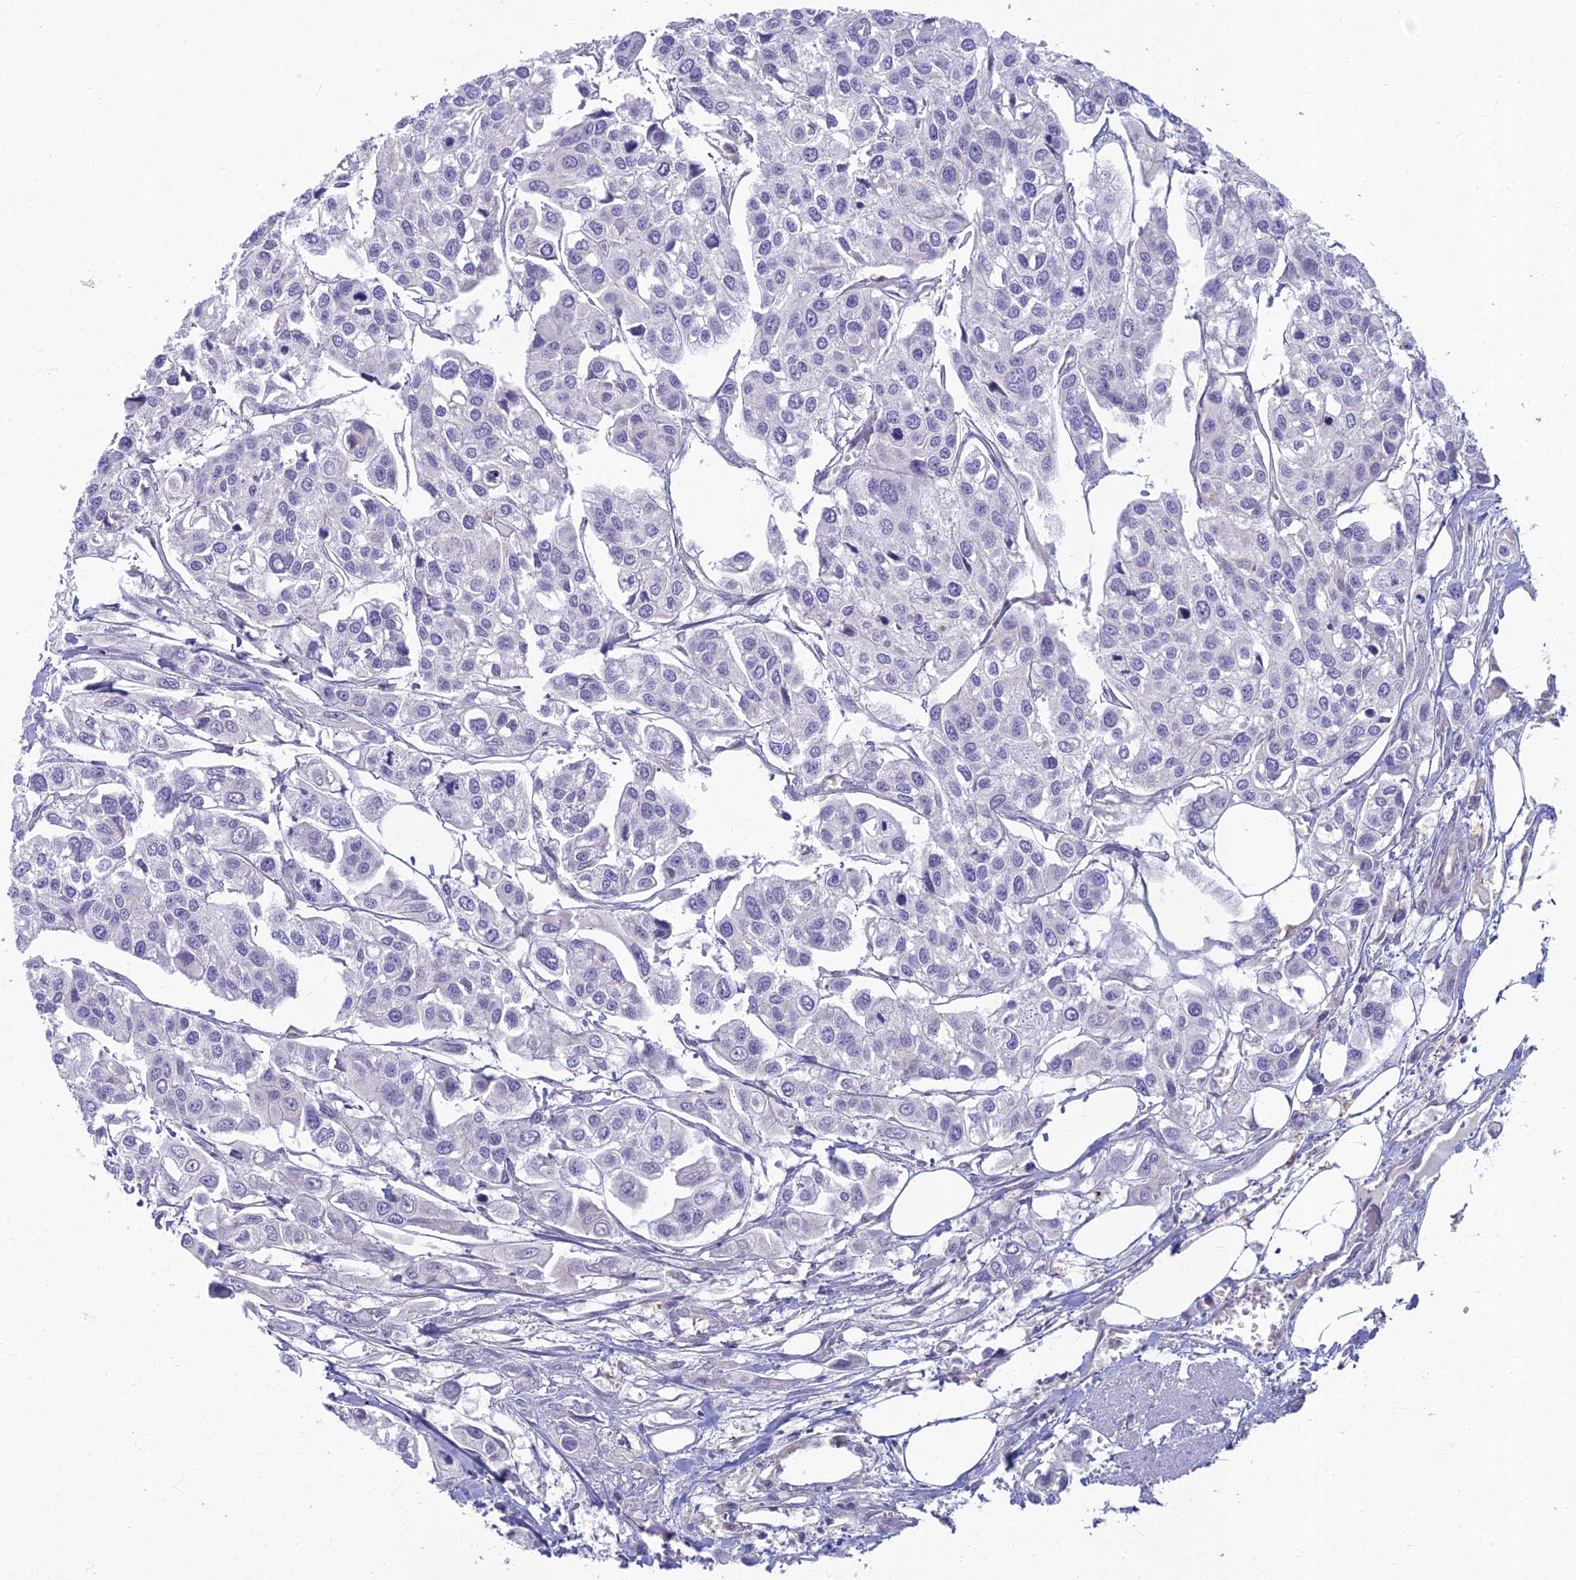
{"staining": {"intensity": "negative", "quantity": "none", "location": "none"}, "tissue": "urothelial cancer", "cell_type": "Tumor cells", "image_type": "cancer", "snomed": [{"axis": "morphology", "description": "Urothelial carcinoma, High grade"}, {"axis": "topography", "description": "Urinary bladder"}], "caption": "A histopathology image of urothelial cancer stained for a protein reveals no brown staining in tumor cells.", "gene": "SLC25A41", "patient": {"sex": "male", "age": 67}}